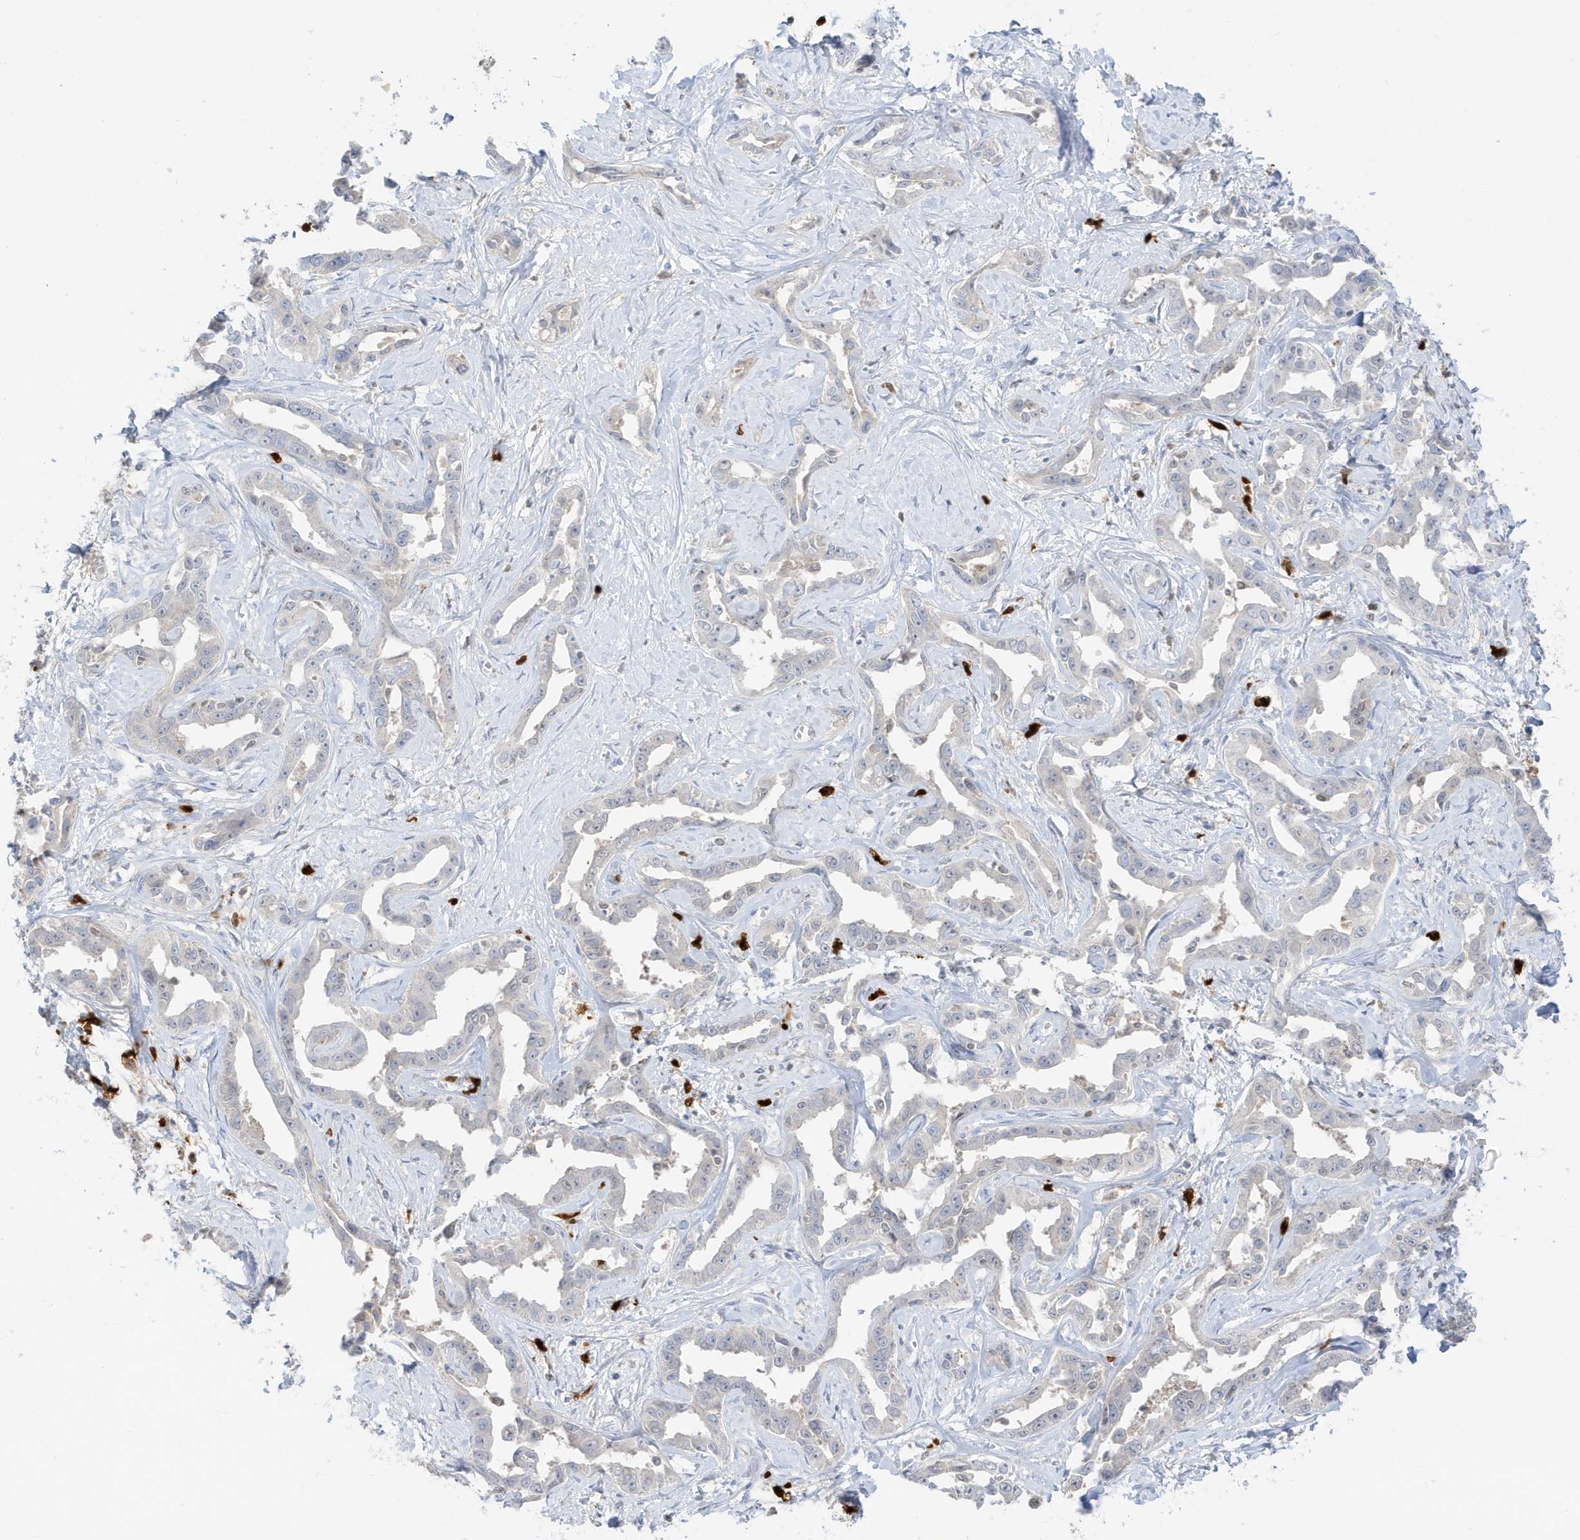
{"staining": {"intensity": "negative", "quantity": "none", "location": "none"}, "tissue": "liver cancer", "cell_type": "Tumor cells", "image_type": "cancer", "snomed": [{"axis": "morphology", "description": "Cholangiocarcinoma"}, {"axis": "topography", "description": "Liver"}], "caption": "The immunohistochemistry (IHC) image has no significant staining in tumor cells of liver cancer tissue. Nuclei are stained in blue.", "gene": "GCA", "patient": {"sex": "male", "age": 59}}